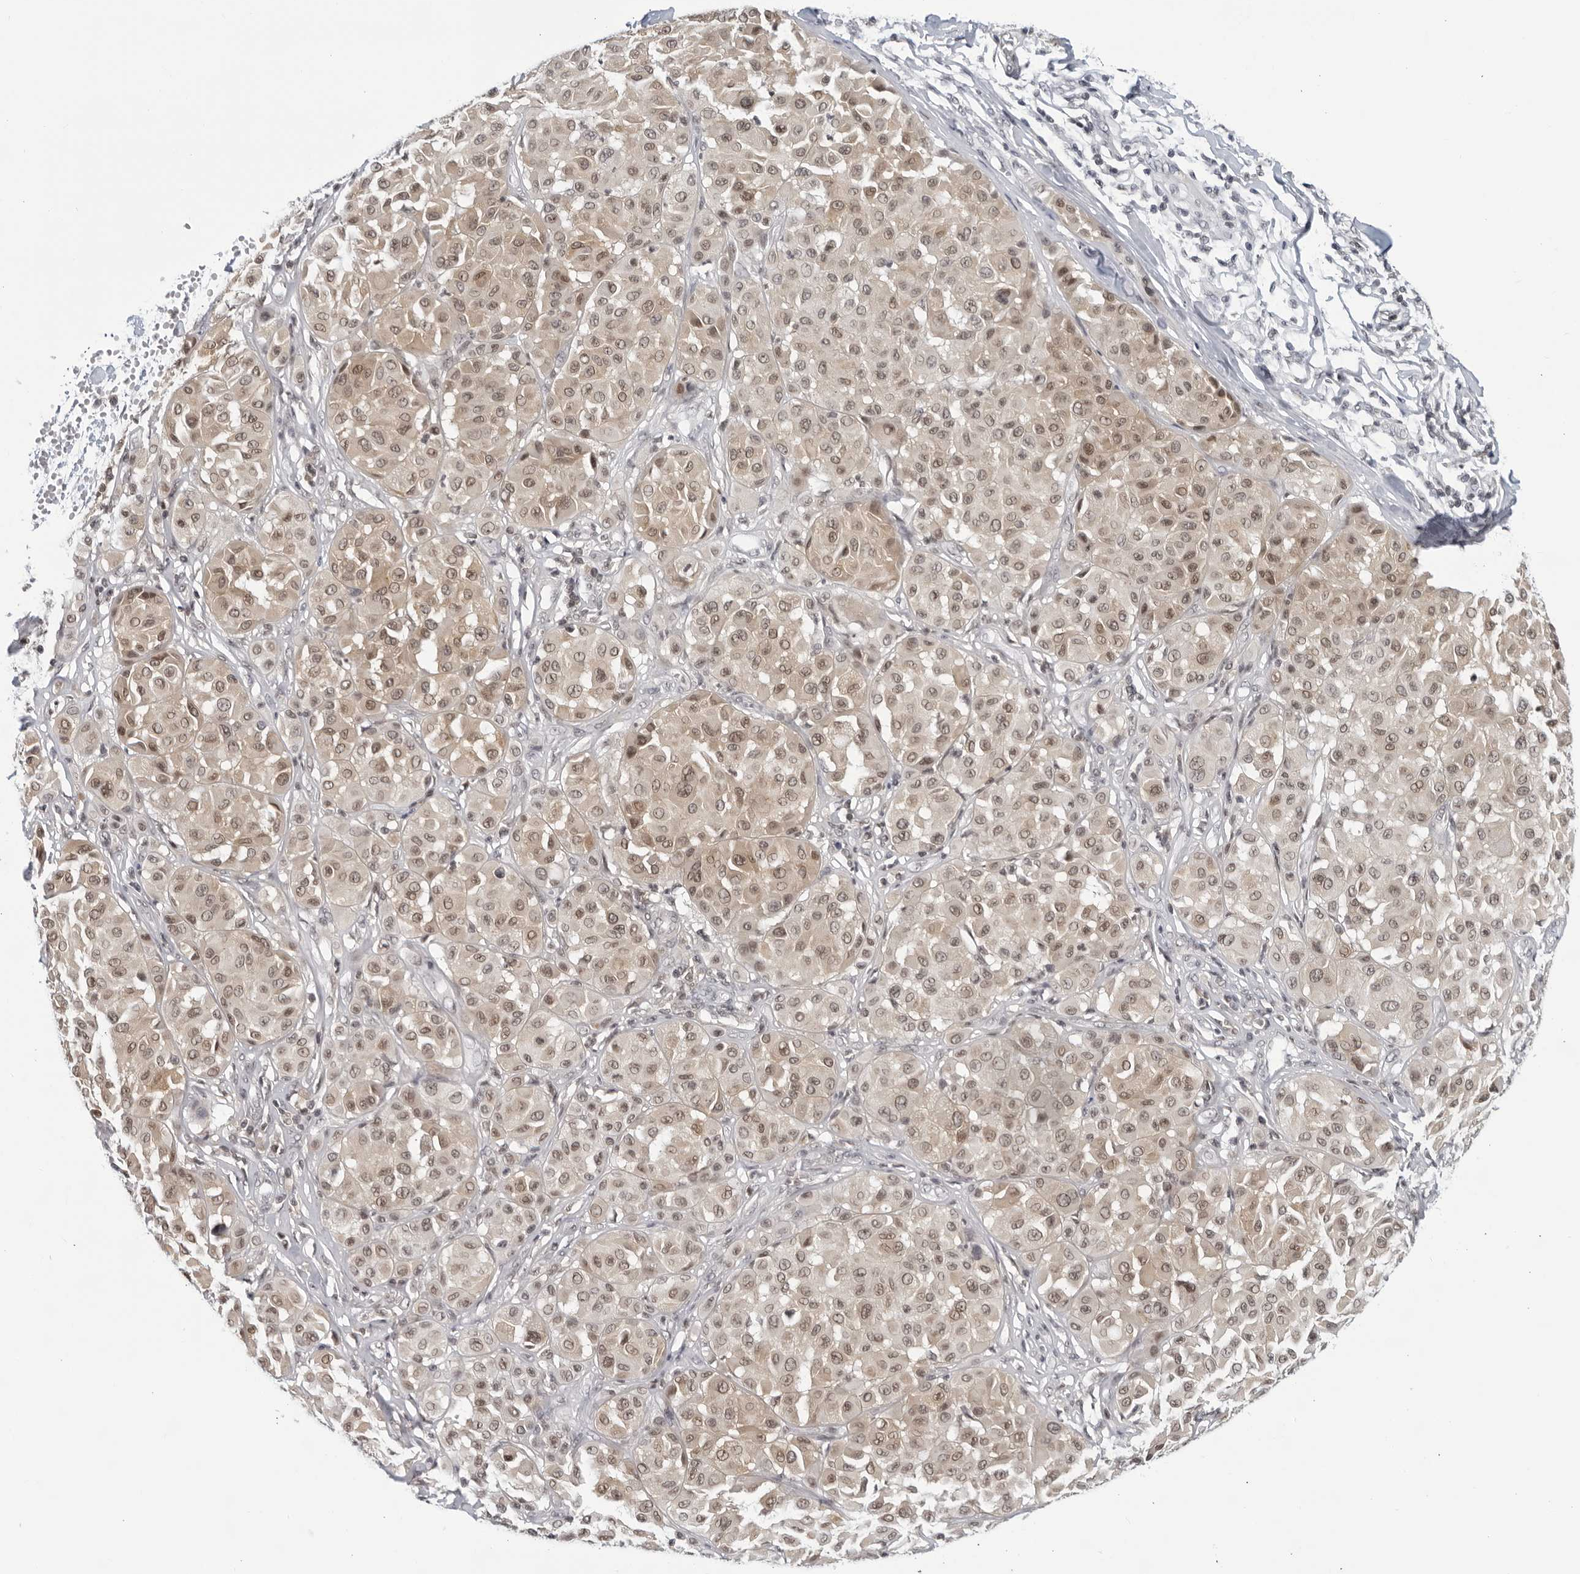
{"staining": {"intensity": "moderate", "quantity": ">75%", "location": "nuclear"}, "tissue": "melanoma", "cell_type": "Tumor cells", "image_type": "cancer", "snomed": [{"axis": "morphology", "description": "Malignant melanoma, Metastatic site"}, {"axis": "topography", "description": "Soft tissue"}], "caption": "Human malignant melanoma (metastatic site) stained with a protein marker demonstrates moderate staining in tumor cells.", "gene": "CC2D1B", "patient": {"sex": "male", "age": 41}}